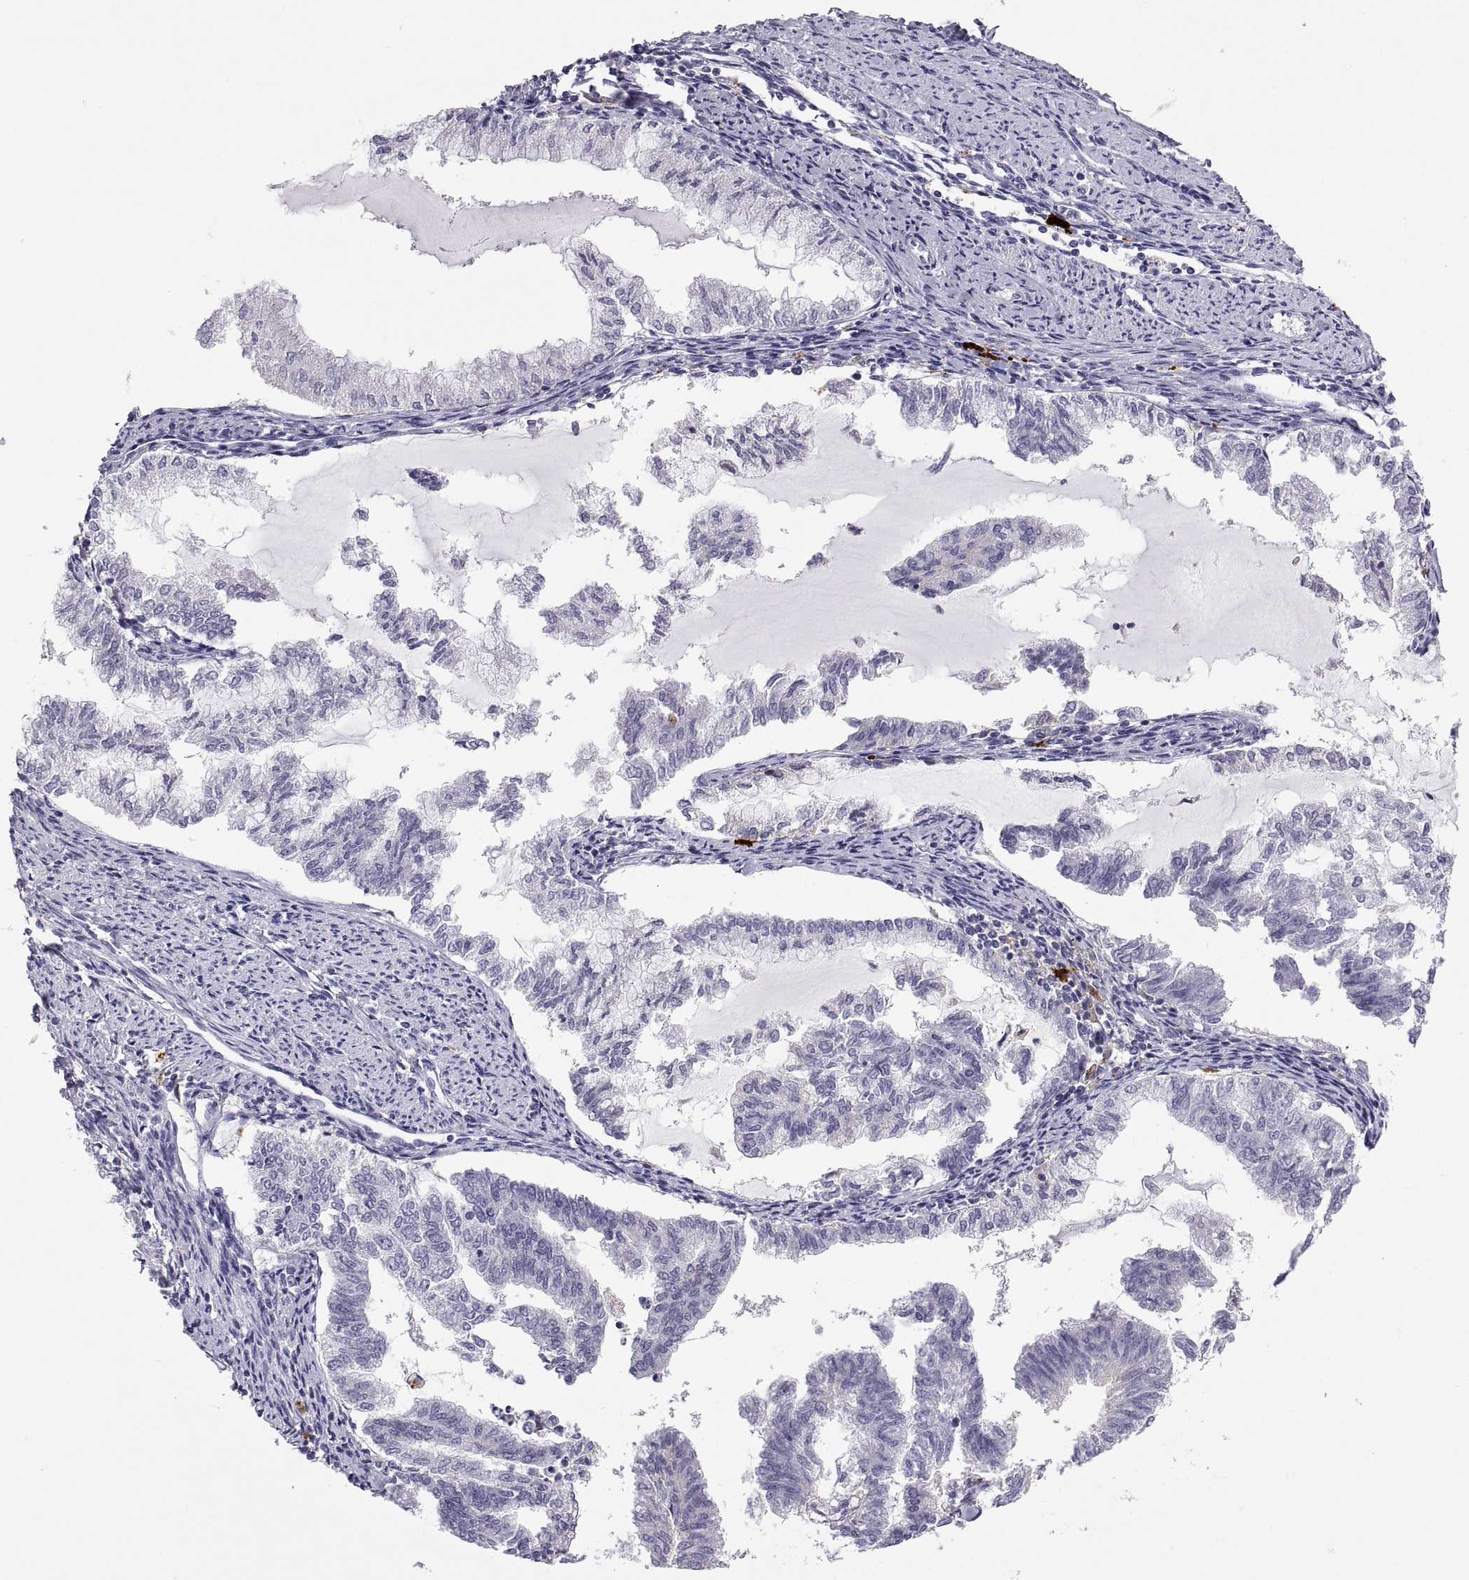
{"staining": {"intensity": "negative", "quantity": "none", "location": "none"}, "tissue": "endometrial cancer", "cell_type": "Tumor cells", "image_type": "cancer", "snomed": [{"axis": "morphology", "description": "Adenocarcinoma, NOS"}, {"axis": "topography", "description": "Endometrium"}], "caption": "A high-resolution photomicrograph shows immunohistochemistry staining of adenocarcinoma (endometrial), which displays no significant expression in tumor cells.", "gene": "RGS19", "patient": {"sex": "female", "age": 79}}